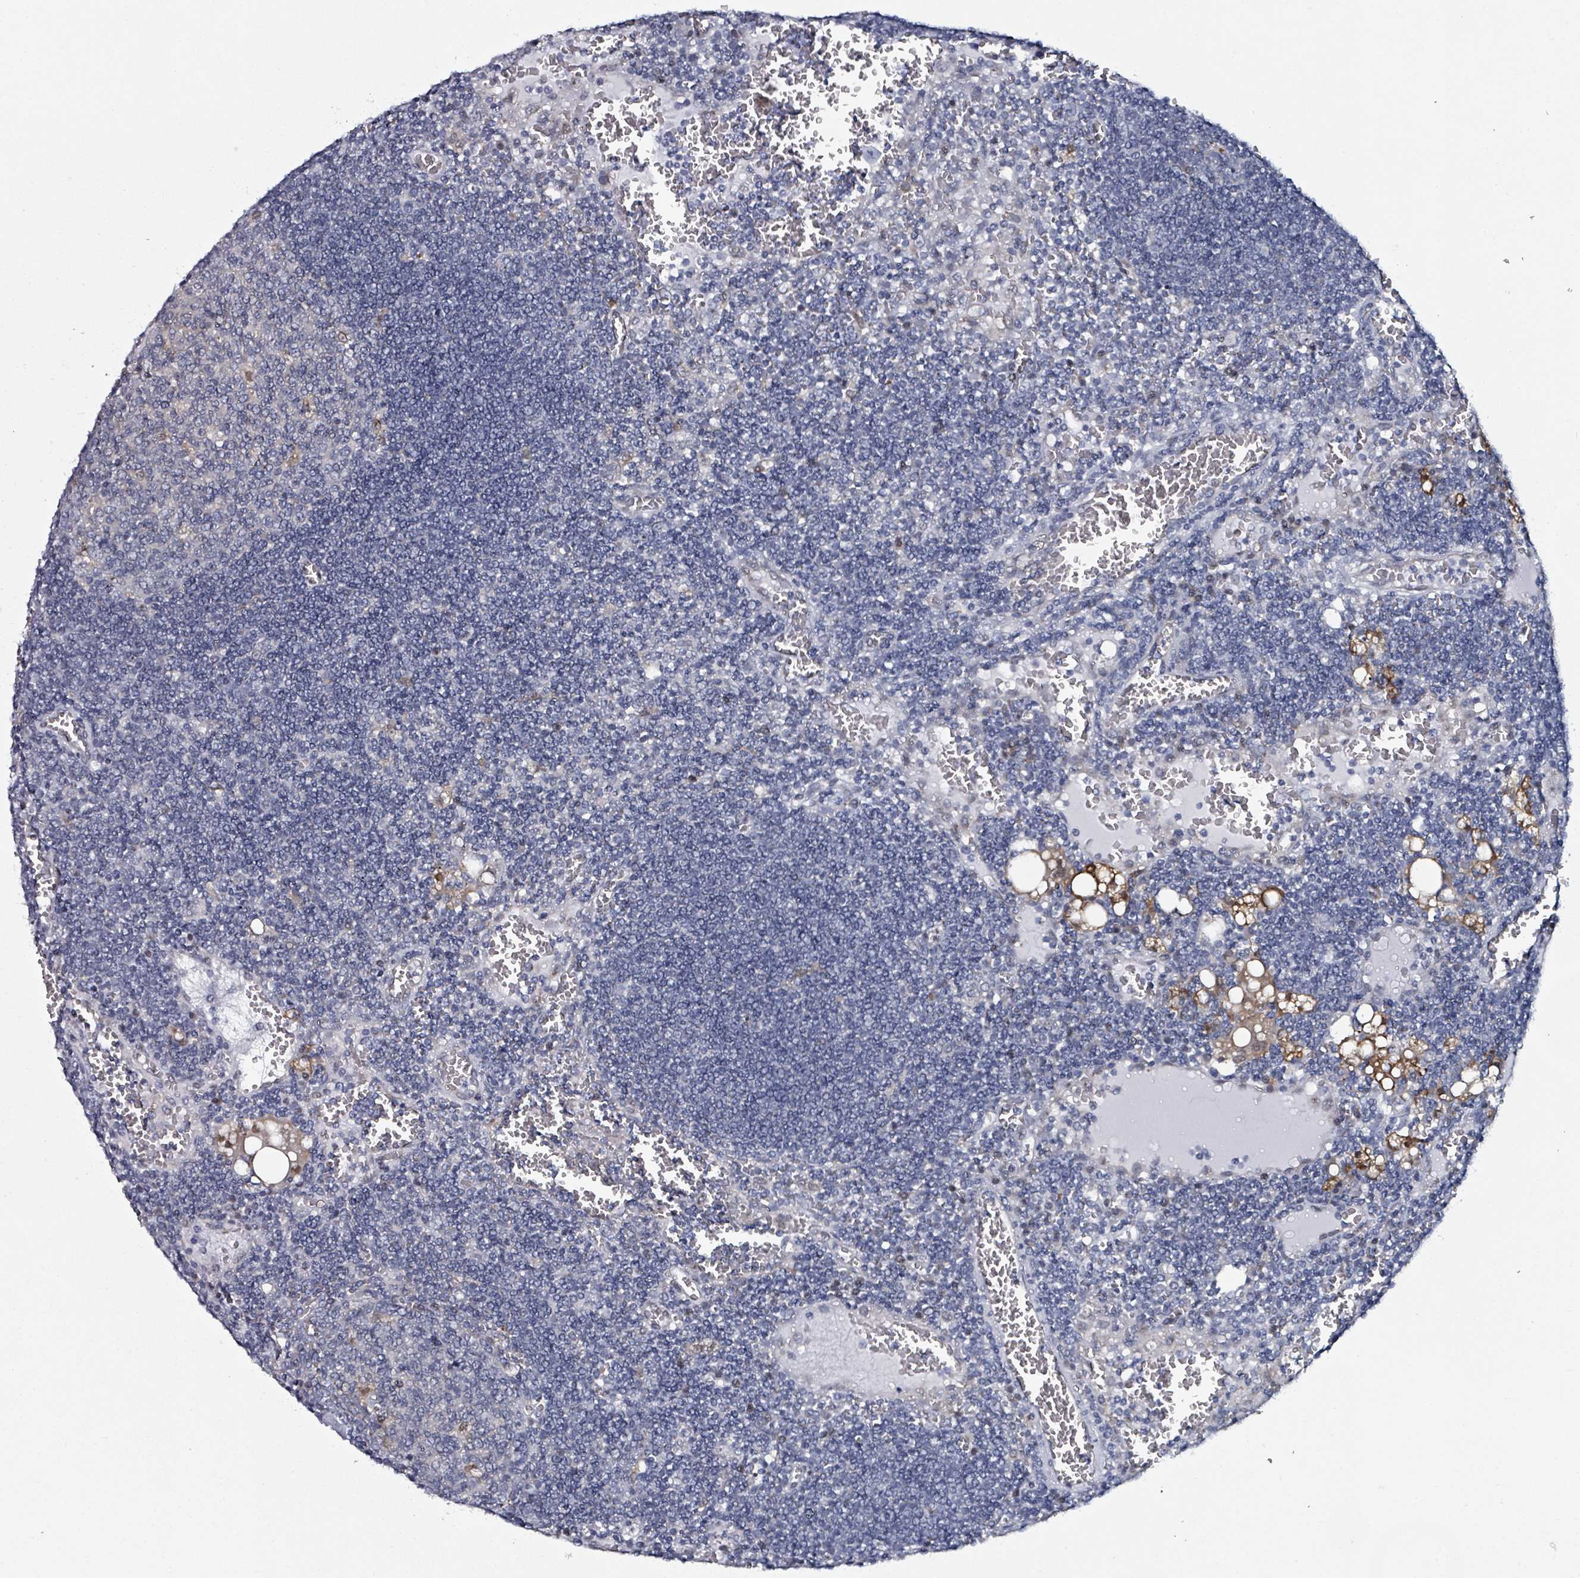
{"staining": {"intensity": "strong", "quantity": "<25%", "location": "cytoplasmic/membranous"}, "tissue": "lymph node", "cell_type": "Germinal center cells", "image_type": "normal", "snomed": [{"axis": "morphology", "description": "Normal tissue, NOS"}, {"axis": "topography", "description": "Lymph node"}], "caption": "Lymph node stained with immunohistochemistry demonstrates strong cytoplasmic/membranous expression in about <25% of germinal center cells. (DAB IHC with brightfield microscopy, high magnification).", "gene": "B3GAT3", "patient": {"sex": "female", "age": 73}}